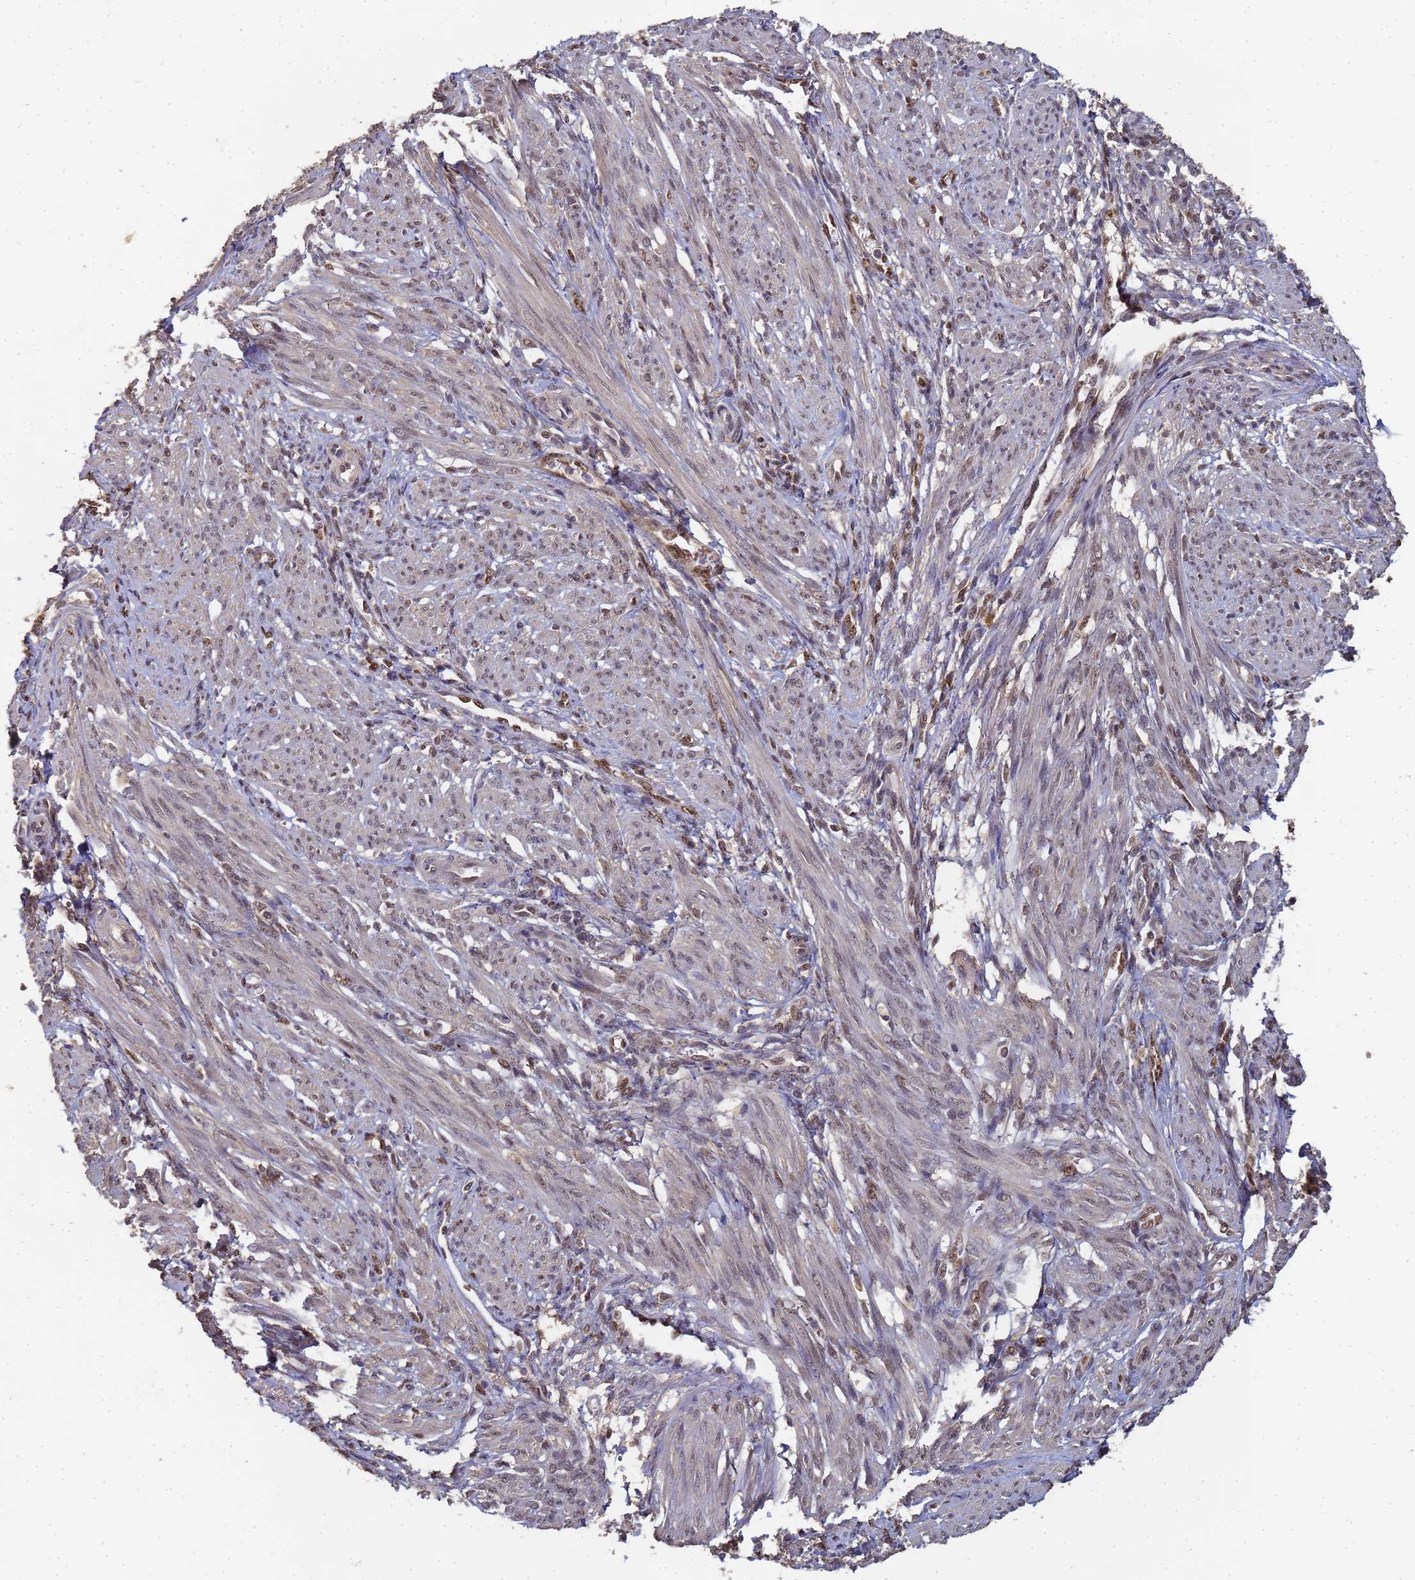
{"staining": {"intensity": "weak", "quantity": "<25%", "location": "cytoplasmic/membranous,nuclear"}, "tissue": "smooth muscle", "cell_type": "Smooth muscle cells", "image_type": "normal", "snomed": [{"axis": "morphology", "description": "Normal tissue, NOS"}, {"axis": "topography", "description": "Smooth muscle"}], "caption": "DAB (3,3'-diaminobenzidine) immunohistochemical staining of benign smooth muscle demonstrates no significant staining in smooth muscle cells. Brightfield microscopy of IHC stained with DAB (brown) and hematoxylin (blue), captured at high magnification.", "gene": "SECISBP2", "patient": {"sex": "female", "age": 39}}